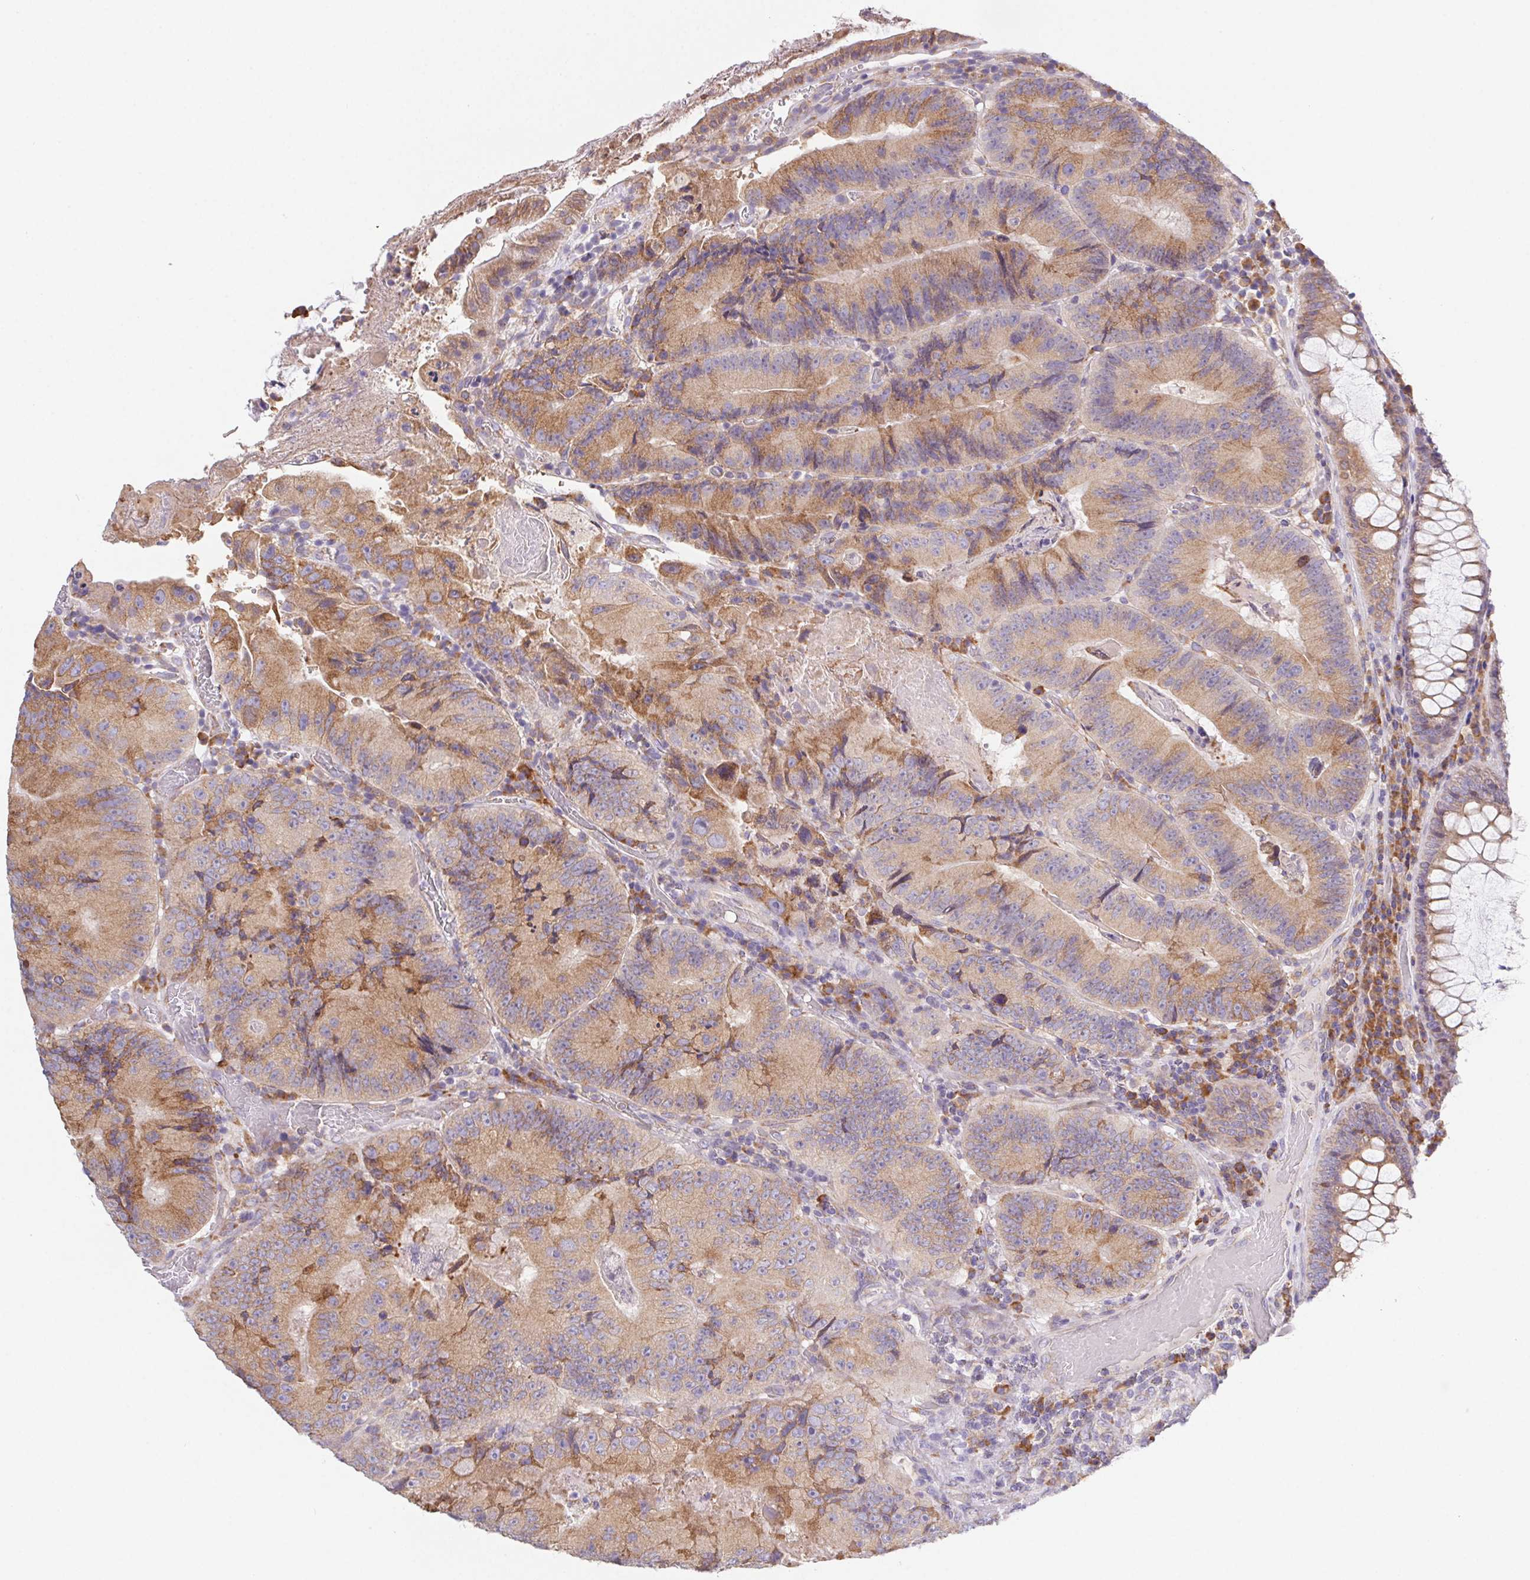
{"staining": {"intensity": "moderate", "quantity": ">75%", "location": "cytoplasmic/membranous"}, "tissue": "colorectal cancer", "cell_type": "Tumor cells", "image_type": "cancer", "snomed": [{"axis": "morphology", "description": "Adenocarcinoma, NOS"}, {"axis": "topography", "description": "Colon"}], "caption": "This photomicrograph shows colorectal adenocarcinoma stained with IHC to label a protein in brown. The cytoplasmic/membranous of tumor cells show moderate positivity for the protein. Nuclei are counter-stained blue.", "gene": "ADAM8", "patient": {"sex": "female", "age": 86}}